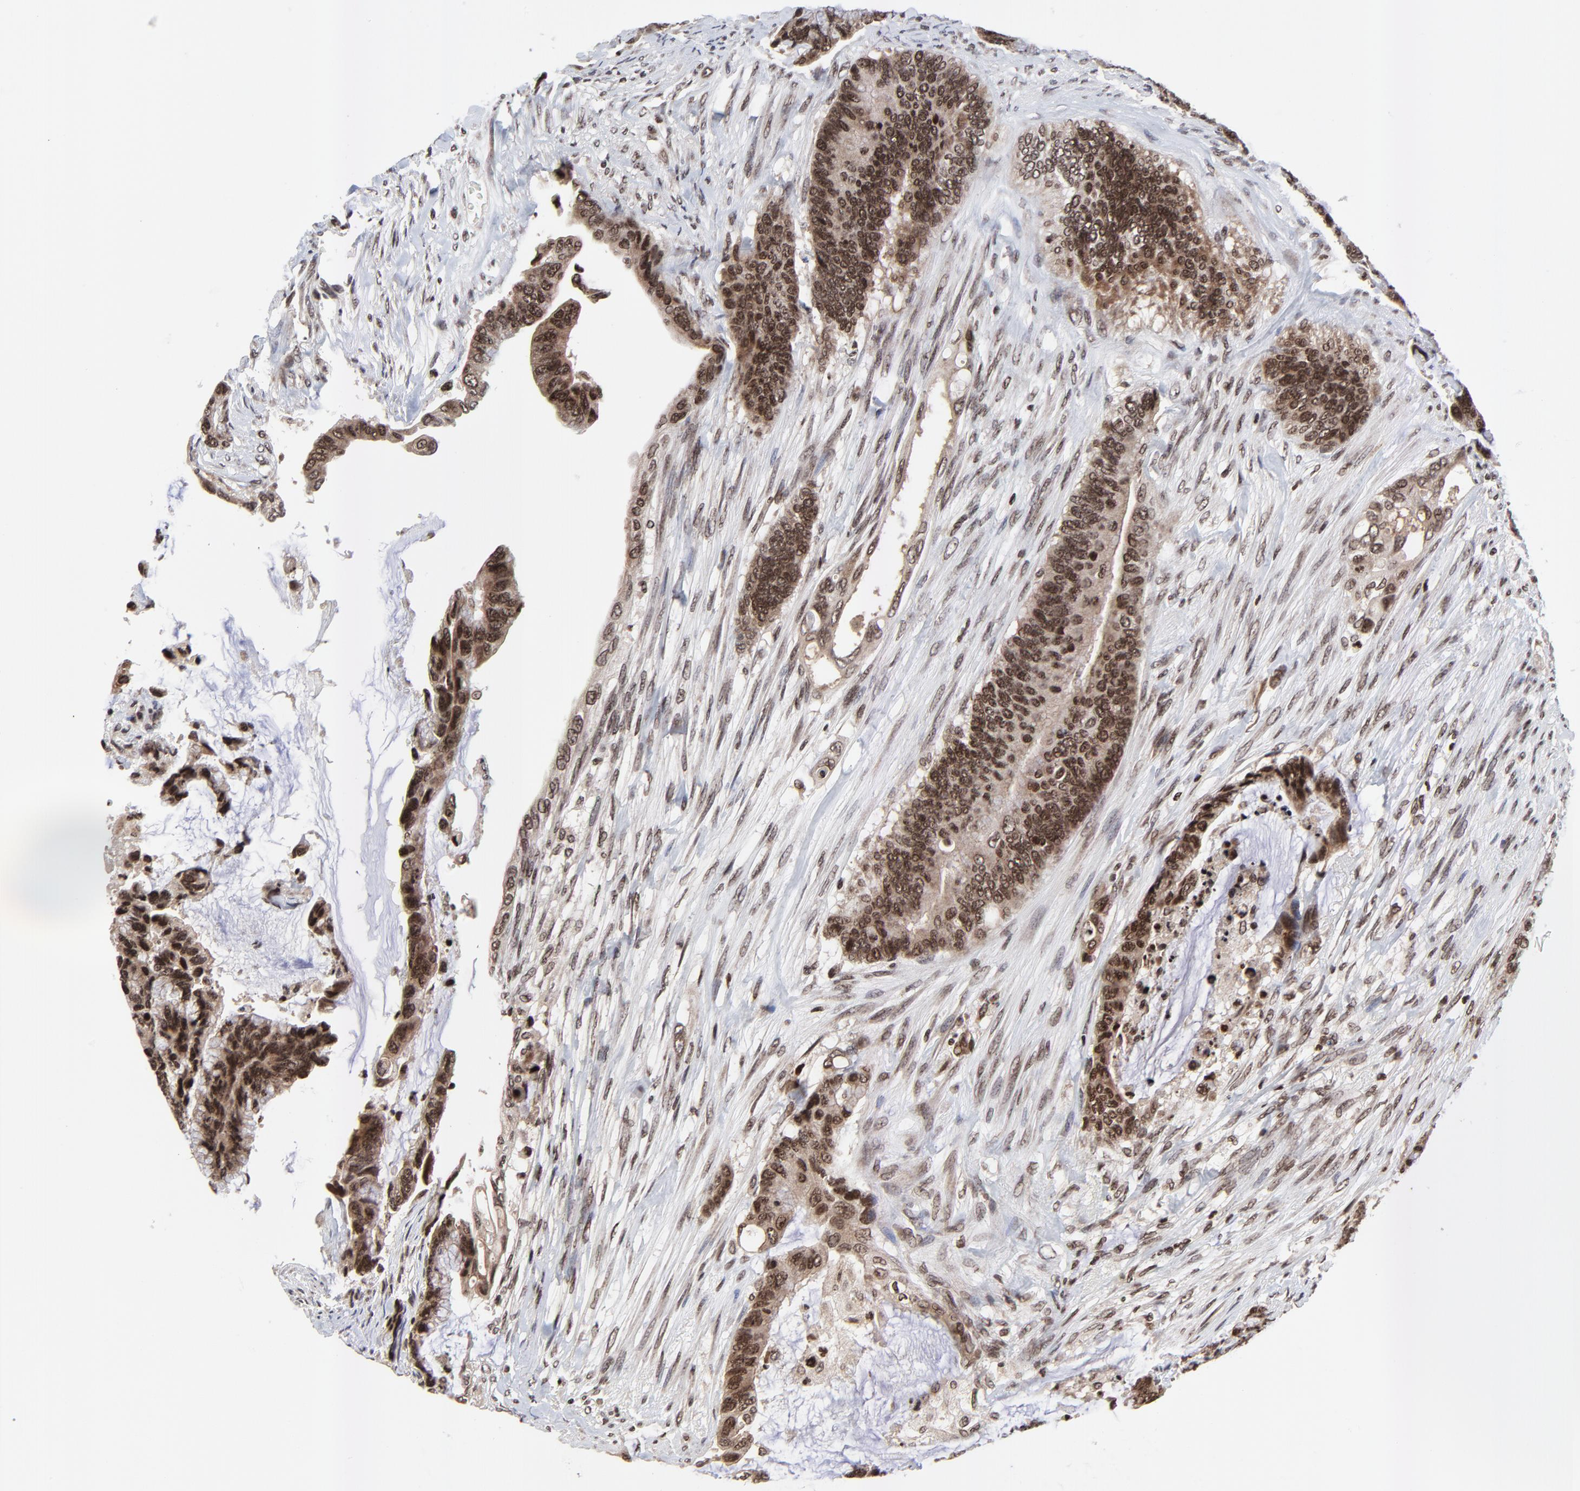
{"staining": {"intensity": "strong", "quantity": ">75%", "location": "cytoplasmic/membranous,nuclear"}, "tissue": "colorectal cancer", "cell_type": "Tumor cells", "image_type": "cancer", "snomed": [{"axis": "morphology", "description": "Adenocarcinoma, NOS"}, {"axis": "topography", "description": "Rectum"}], "caption": "Colorectal cancer stained with a protein marker demonstrates strong staining in tumor cells.", "gene": "ZNF777", "patient": {"sex": "female", "age": 59}}